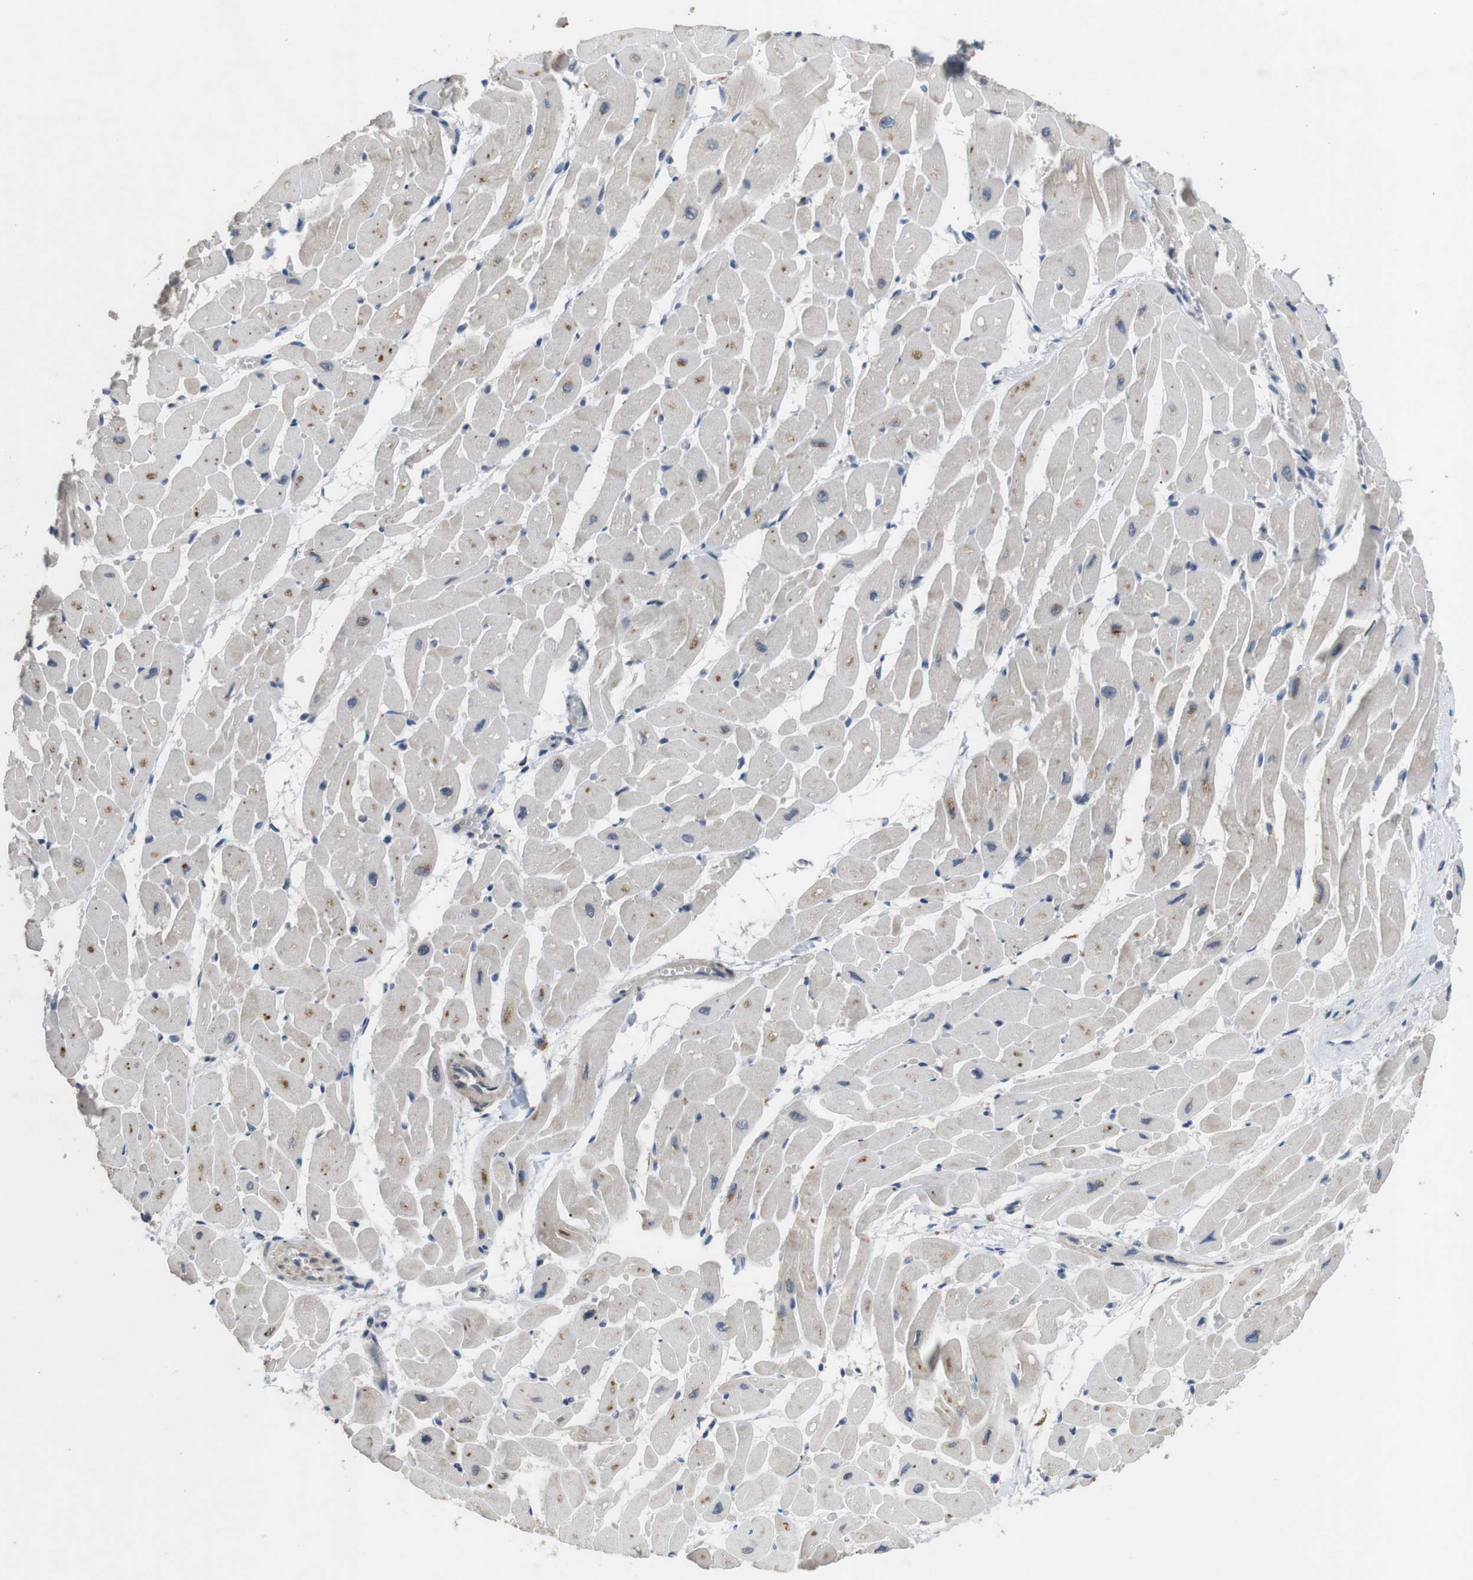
{"staining": {"intensity": "moderate", "quantity": "25%-75%", "location": "cytoplasmic/membranous"}, "tissue": "heart muscle", "cell_type": "Cardiomyocytes", "image_type": "normal", "snomed": [{"axis": "morphology", "description": "Normal tissue, NOS"}, {"axis": "topography", "description": "Heart"}], "caption": "IHC of normal human heart muscle shows medium levels of moderate cytoplasmic/membranous staining in approximately 25%-75% of cardiomyocytes. (DAB (3,3'-diaminobenzidine) IHC, brown staining for protein, blue staining for nuclei).", "gene": "ADGRL3", "patient": {"sex": "male", "age": 45}}